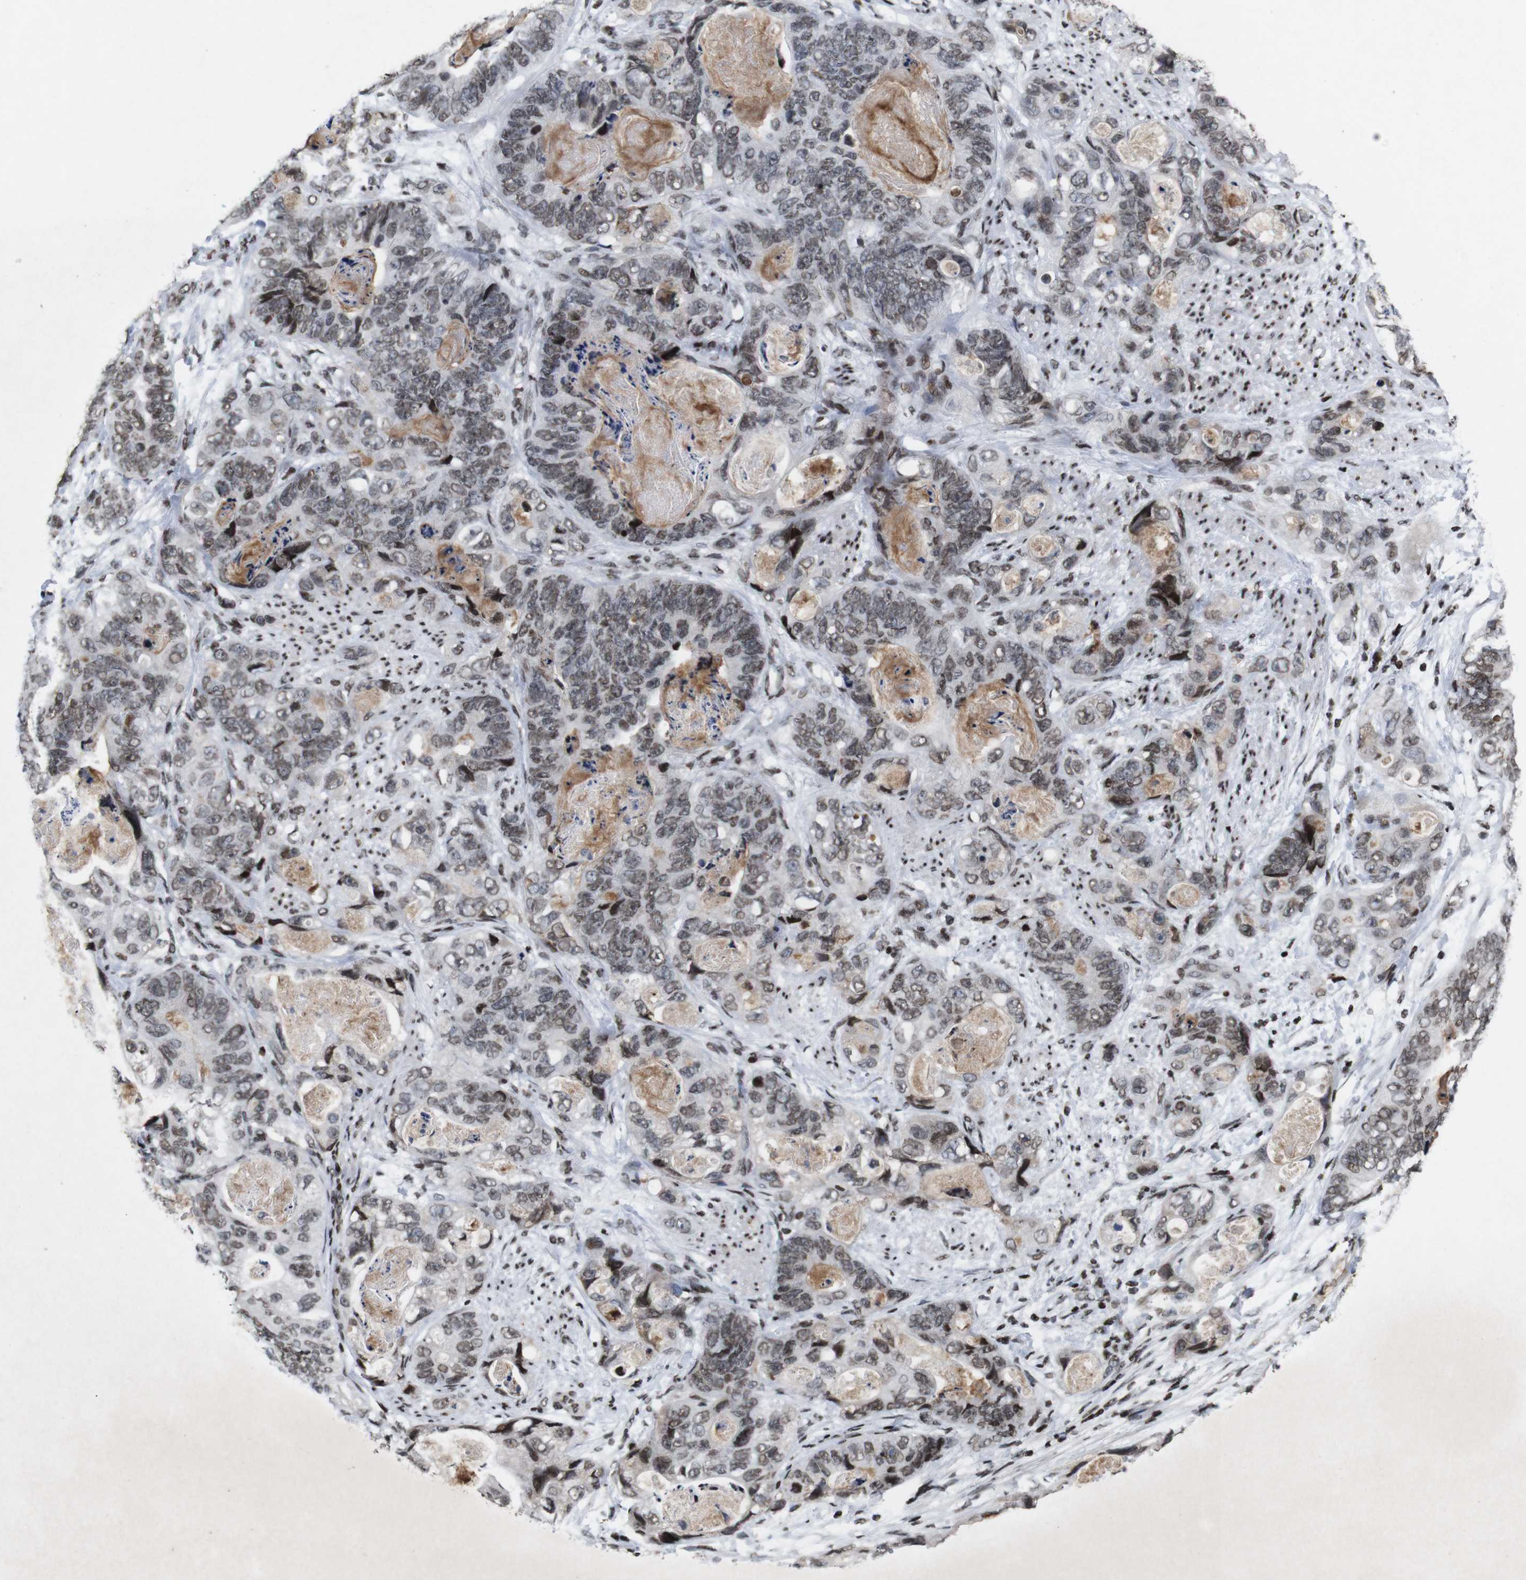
{"staining": {"intensity": "weak", "quantity": ">75%", "location": "nuclear"}, "tissue": "stomach cancer", "cell_type": "Tumor cells", "image_type": "cancer", "snomed": [{"axis": "morphology", "description": "Adenocarcinoma, NOS"}, {"axis": "topography", "description": "Stomach"}], "caption": "The photomicrograph shows immunohistochemical staining of stomach adenocarcinoma. There is weak nuclear expression is appreciated in about >75% of tumor cells. The staining was performed using DAB (3,3'-diaminobenzidine), with brown indicating positive protein expression. Nuclei are stained blue with hematoxylin.", "gene": "MAGEH1", "patient": {"sex": "female", "age": 89}}